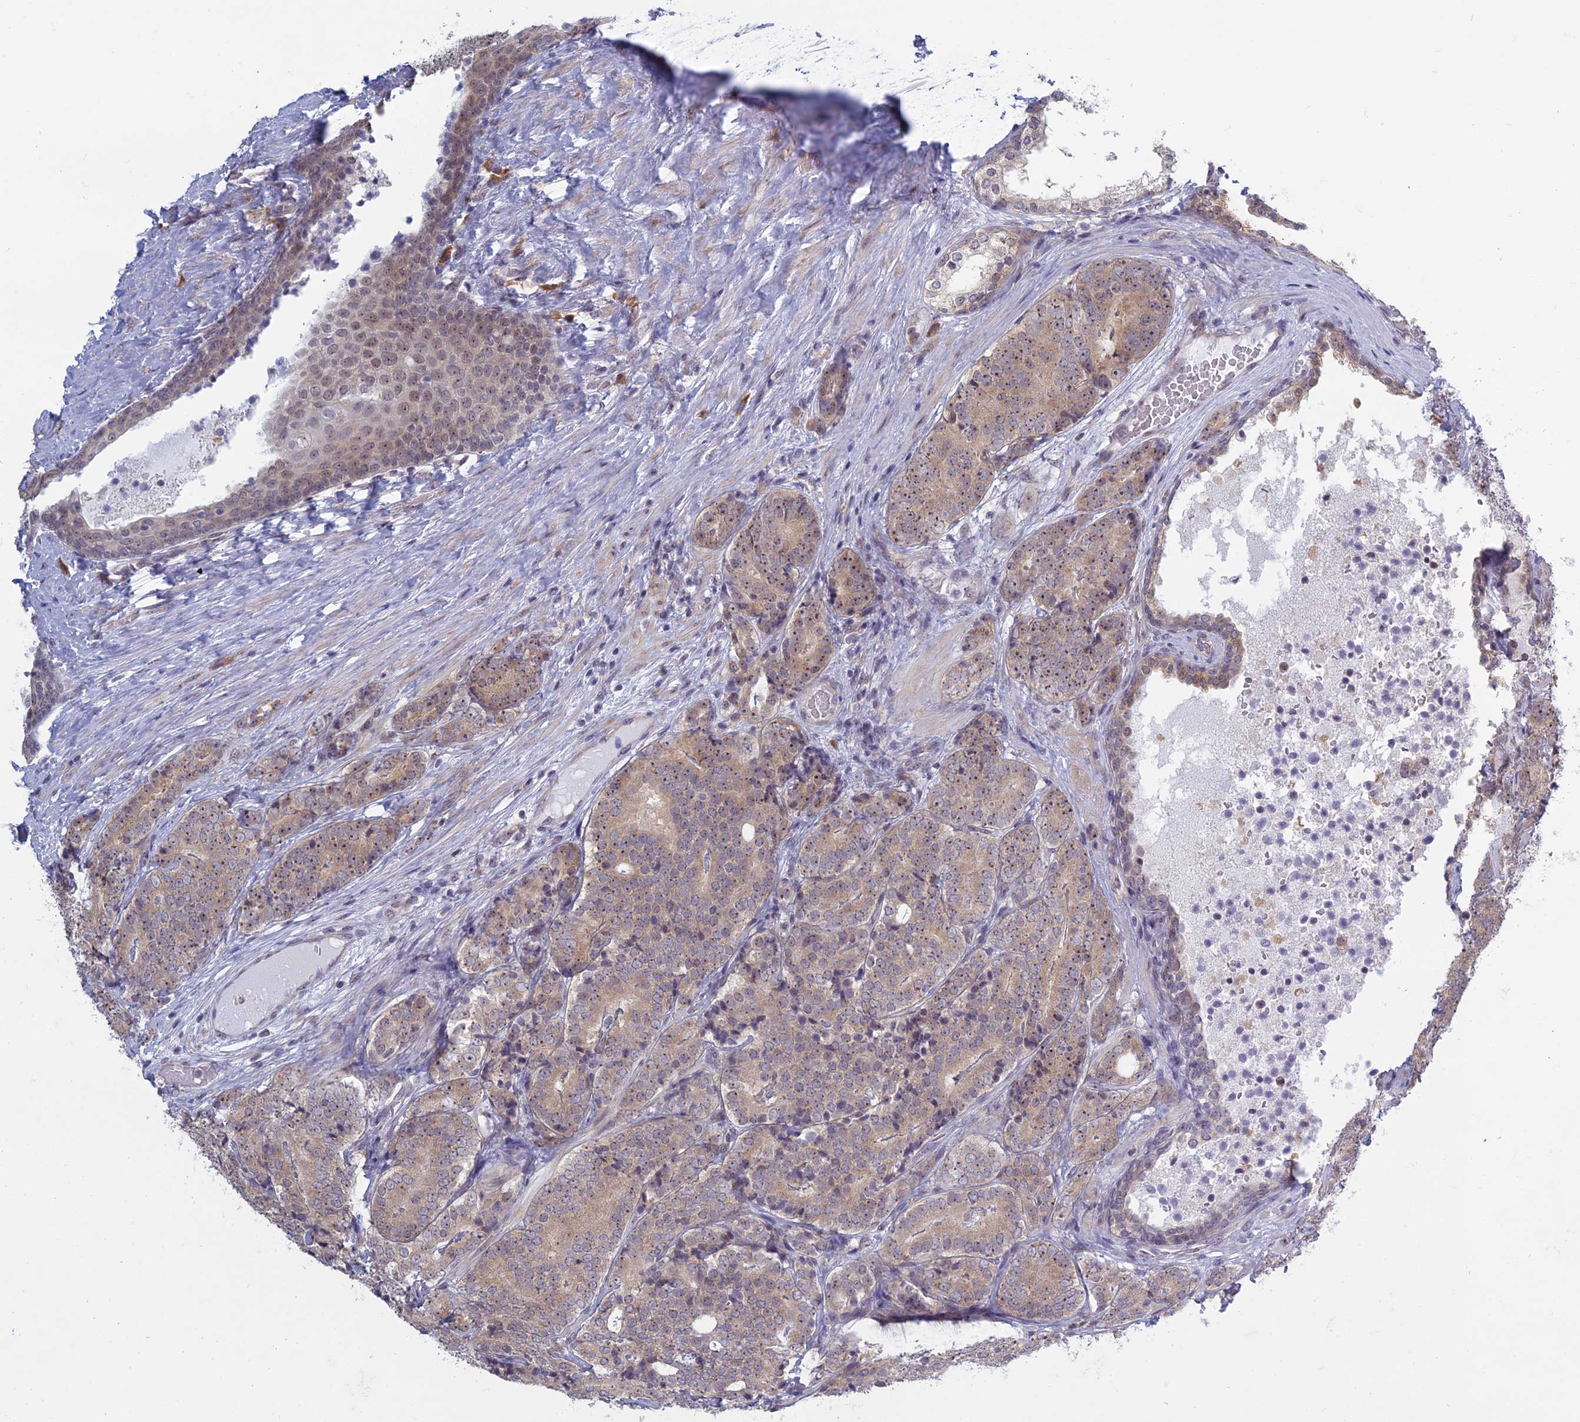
{"staining": {"intensity": "weak", "quantity": "25%-75%", "location": "cytoplasmic/membranous,nuclear"}, "tissue": "prostate cancer", "cell_type": "Tumor cells", "image_type": "cancer", "snomed": [{"axis": "morphology", "description": "Adenocarcinoma, High grade"}, {"axis": "topography", "description": "Prostate"}], "caption": "A photomicrograph of human prostate cancer stained for a protein displays weak cytoplasmic/membranous and nuclear brown staining in tumor cells.", "gene": "RPS19BP1", "patient": {"sex": "male", "age": 56}}